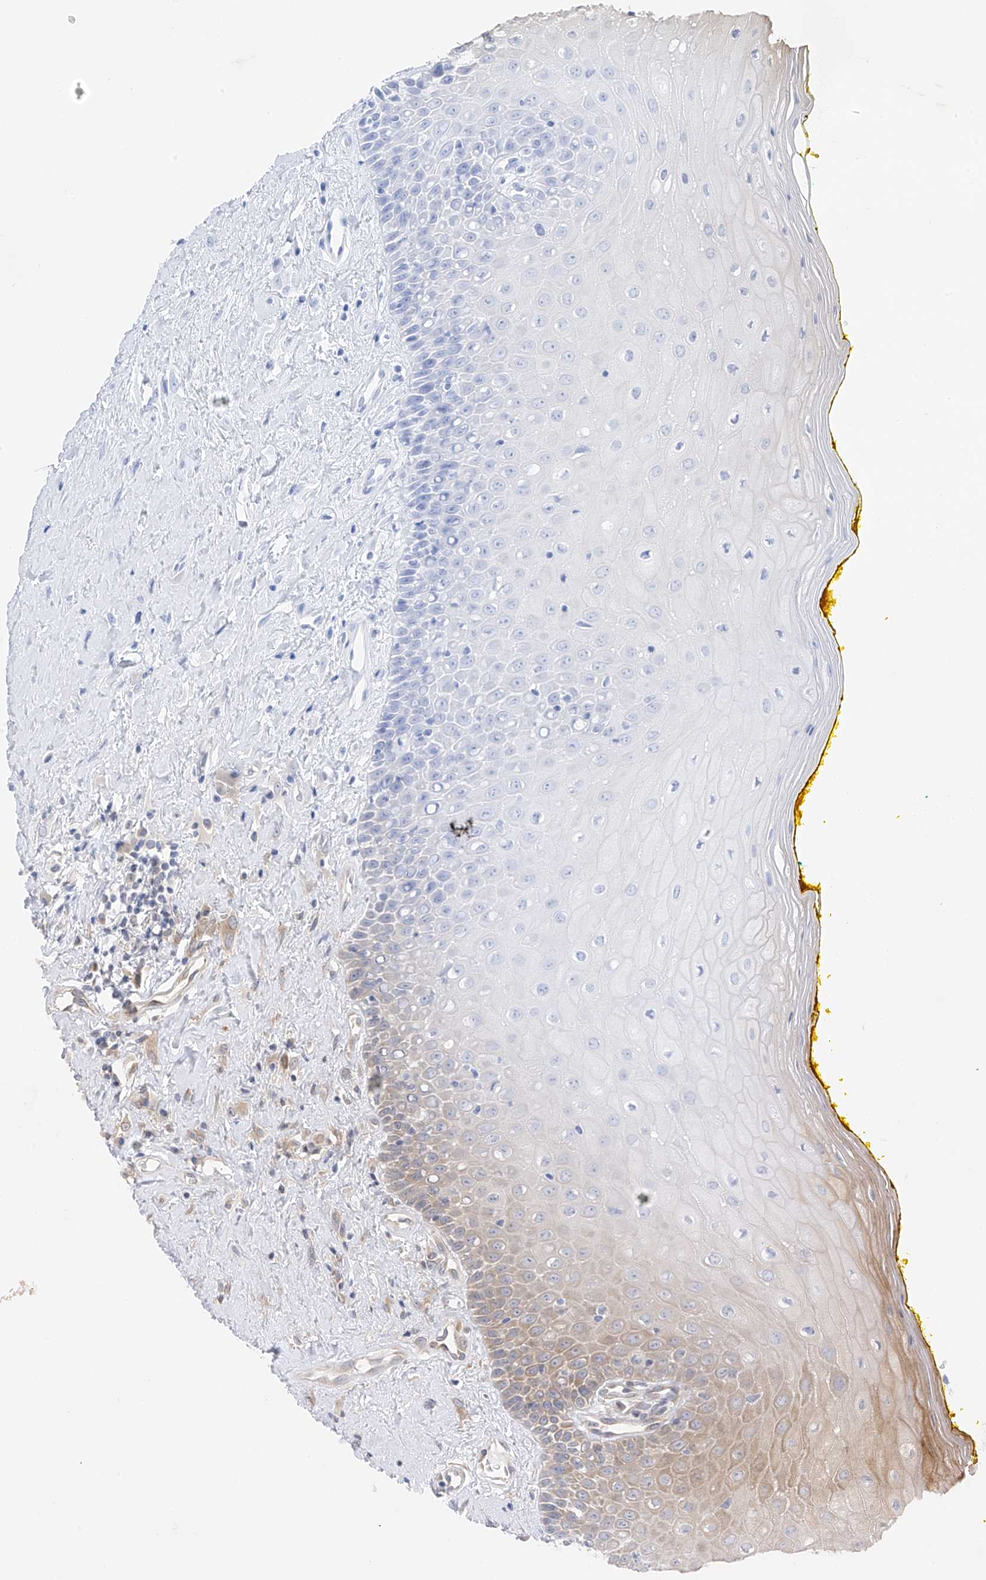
{"staining": {"intensity": "moderate", "quantity": "25%-75%", "location": "cytoplasmic/membranous"}, "tissue": "oral mucosa", "cell_type": "Squamous epithelial cells", "image_type": "normal", "snomed": [{"axis": "morphology", "description": "Normal tissue, NOS"}, {"axis": "morphology", "description": "Squamous cell carcinoma, NOS"}, {"axis": "topography", "description": "Oral tissue"}, {"axis": "topography", "description": "Head-Neck"}], "caption": "Squamous epithelial cells display medium levels of moderate cytoplasmic/membranous staining in about 25%-75% of cells in normal human oral mucosa. The protein is stained brown, and the nuclei are stained in blue (DAB IHC with brightfield microscopy, high magnification).", "gene": "NALCN", "patient": {"sex": "female", "age": 70}}